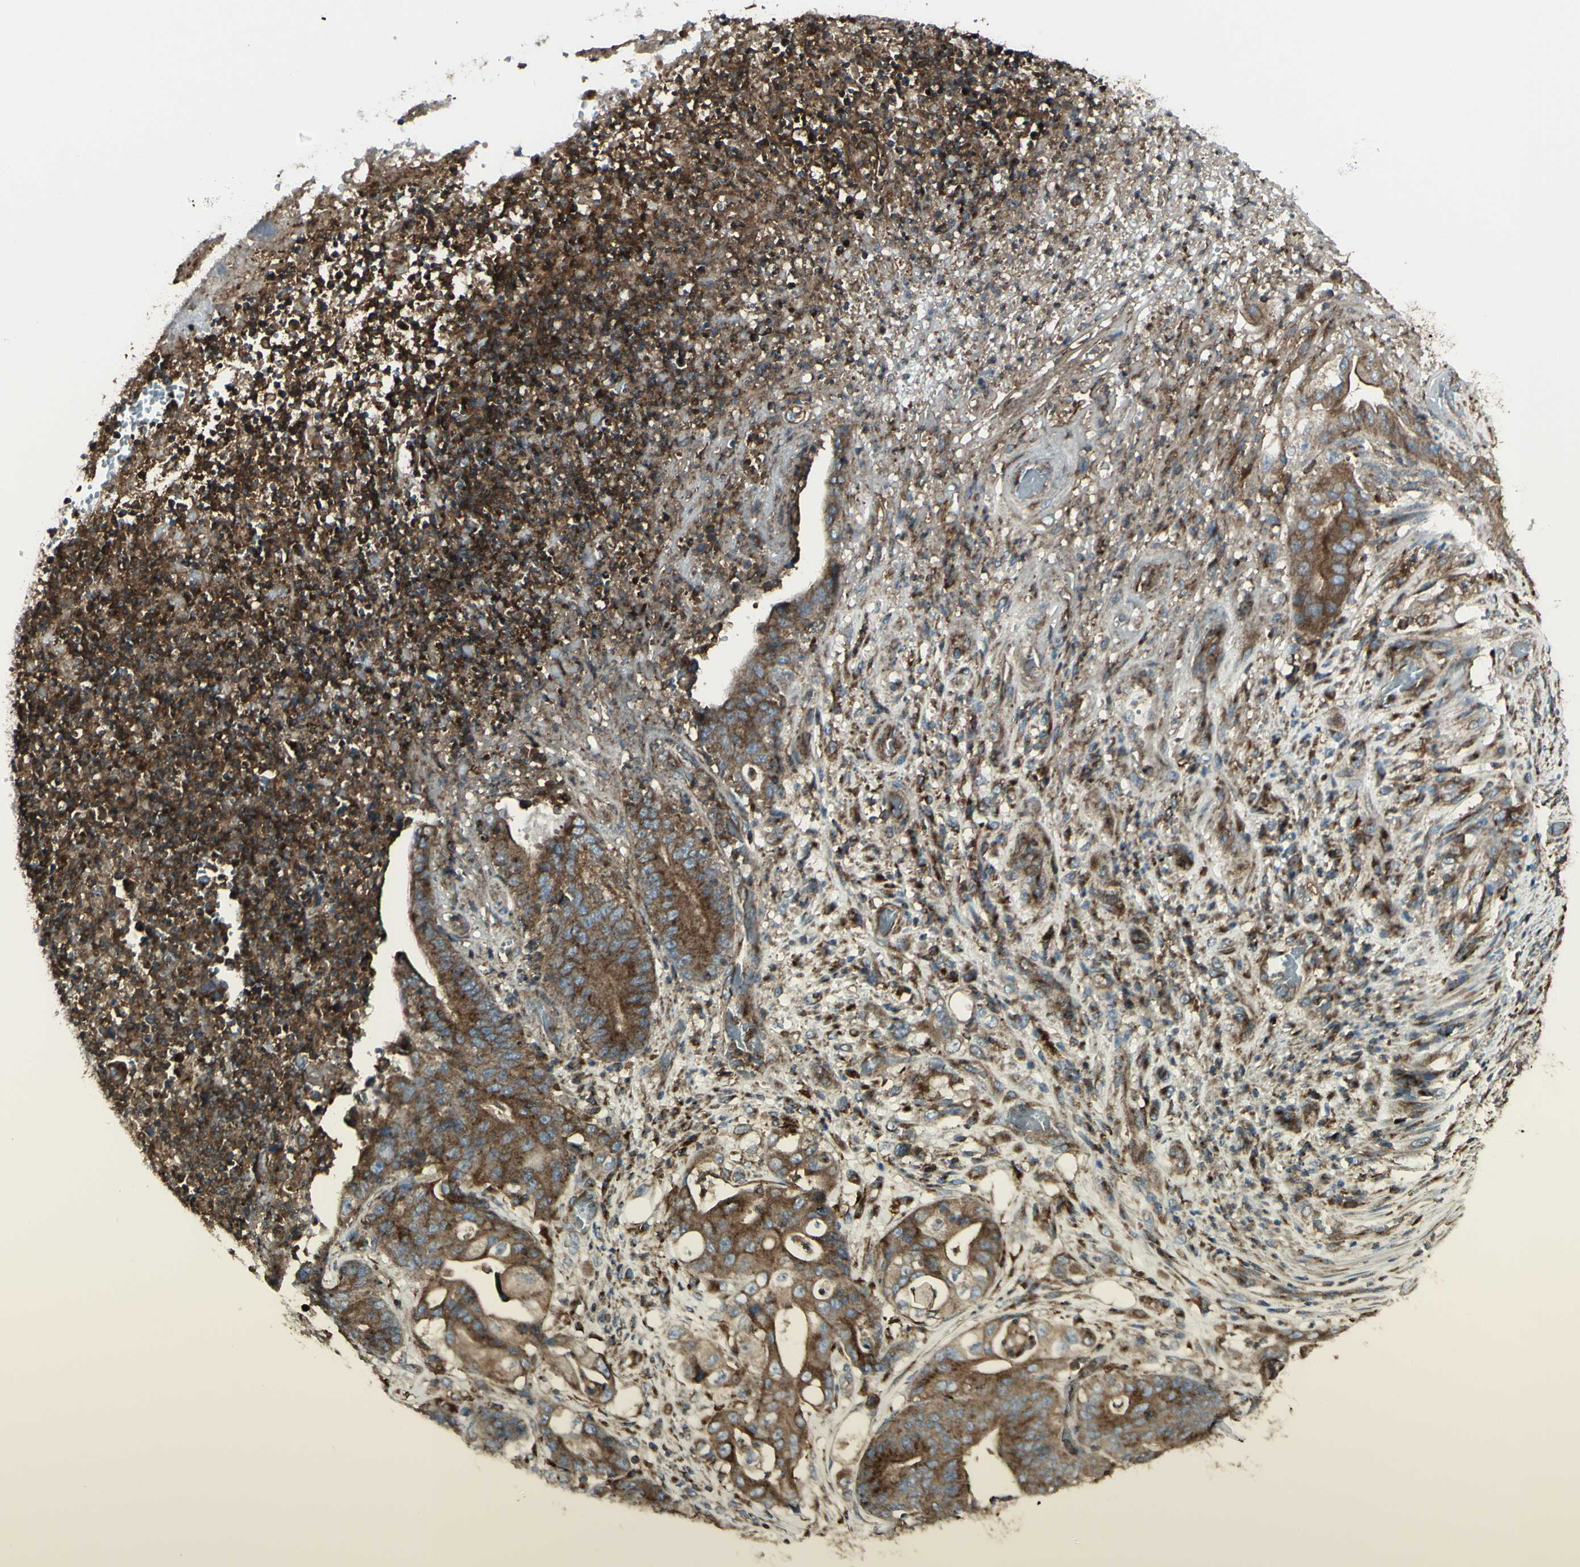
{"staining": {"intensity": "strong", "quantity": ">75%", "location": "cytoplasmic/membranous"}, "tissue": "stomach cancer", "cell_type": "Tumor cells", "image_type": "cancer", "snomed": [{"axis": "morphology", "description": "Adenocarcinoma, NOS"}, {"axis": "topography", "description": "Stomach"}], "caption": "The histopathology image exhibits staining of stomach cancer, revealing strong cytoplasmic/membranous protein expression (brown color) within tumor cells.", "gene": "NAPA", "patient": {"sex": "female", "age": 73}}